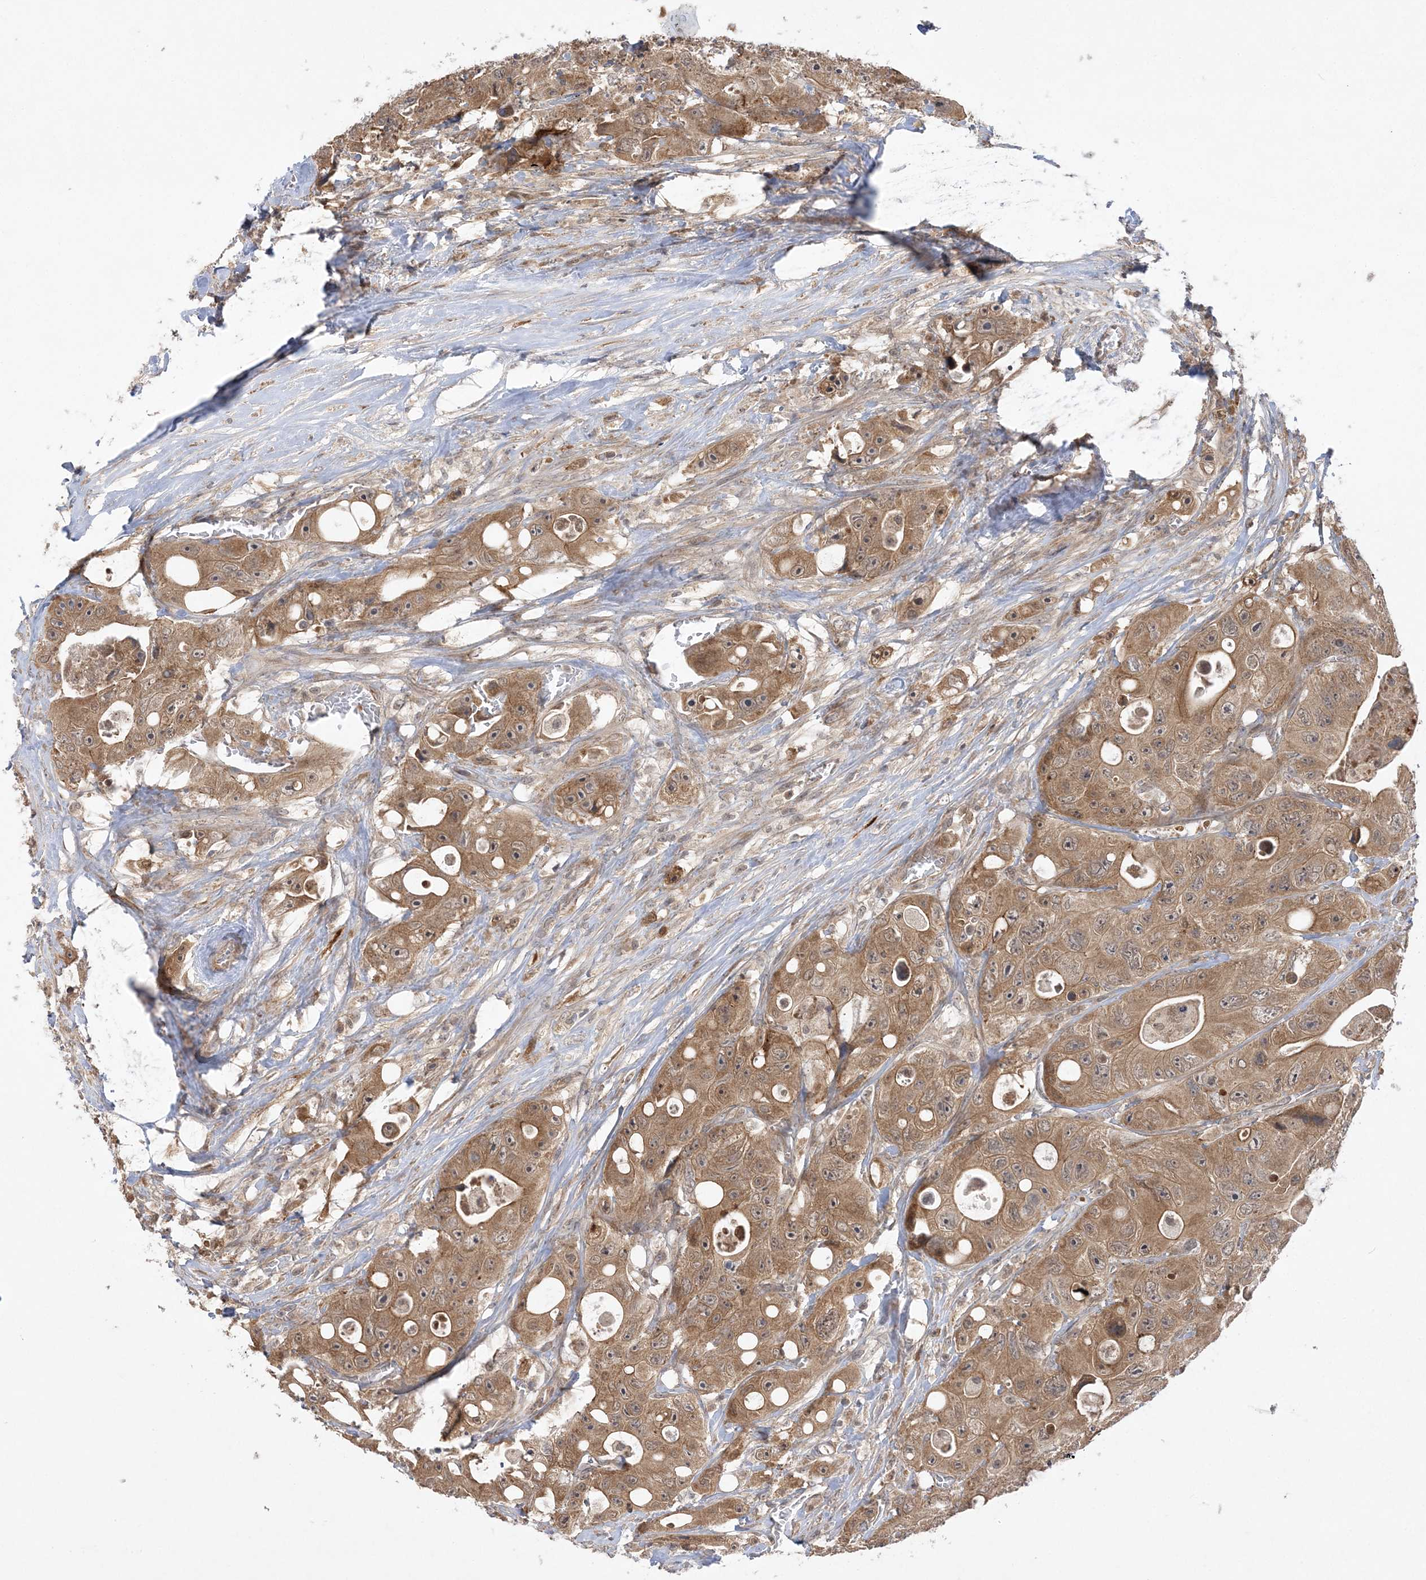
{"staining": {"intensity": "moderate", "quantity": ">75%", "location": "cytoplasmic/membranous"}, "tissue": "colorectal cancer", "cell_type": "Tumor cells", "image_type": "cancer", "snomed": [{"axis": "morphology", "description": "Adenocarcinoma, NOS"}, {"axis": "topography", "description": "Colon"}], "caption": "The photomicrograph demonstrates a brown stain indicating the presence of a protein in the cytoplasmic/membranous of tumor cells in colorectal adenocarcinoma. The protein is stained brown, and the nuclei are stained in blue (DAB IHC with brightfield microscopy, high magnification).", "gene": "MMADHC", "patient": {"sex": "female", "age": 46}}